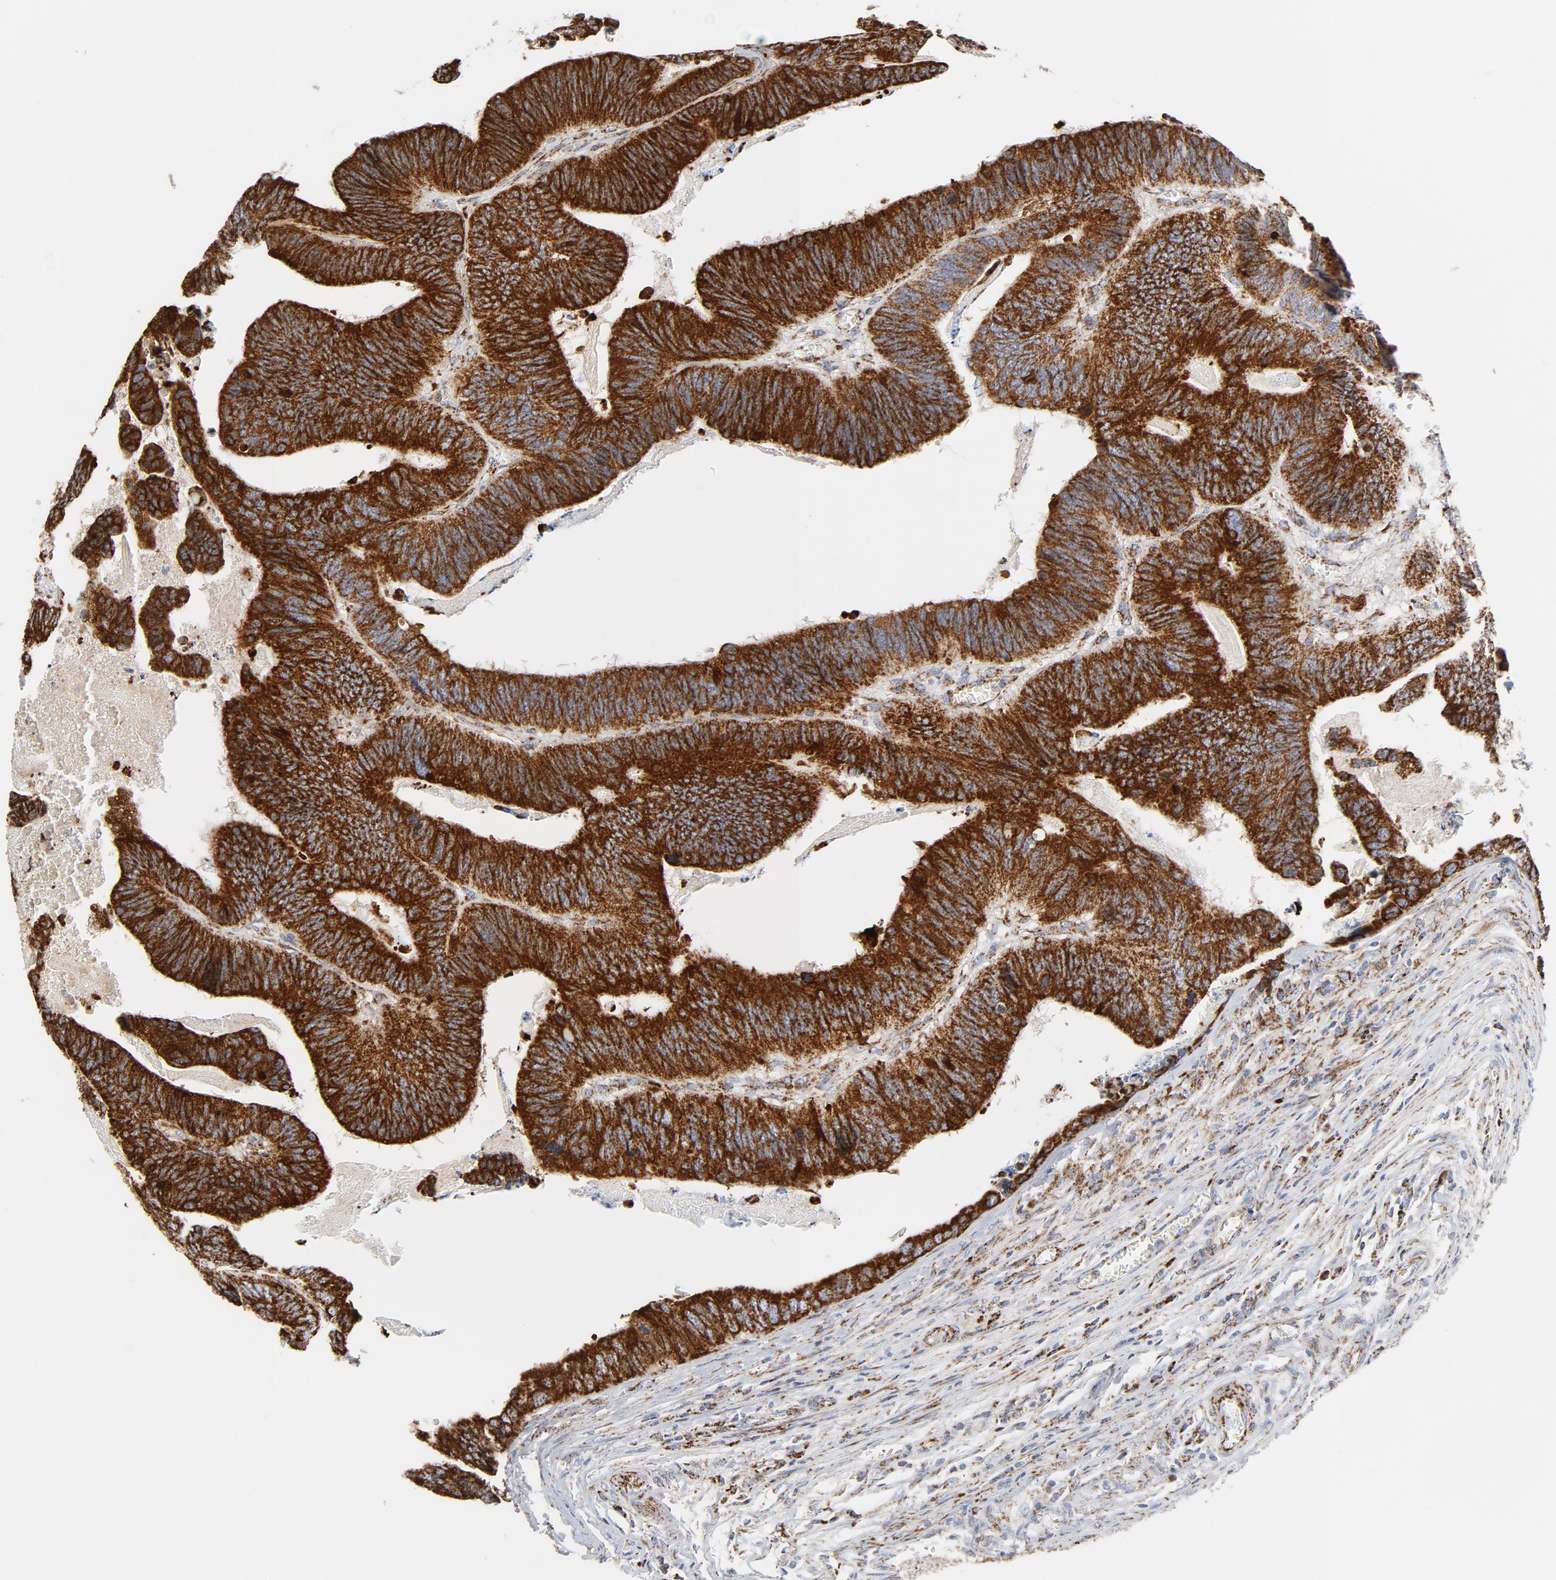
{"staining": {"intensity": "strong", "quantity": ">75%", "location": "cytoplasmic/membranous"}, "tissue": "colorectal cancer", "cell_type": "Tumor cells", "image_type": "cancer", "snomed": [{"axis": "morphology", "description": "Adenocarcinoma, NOS"}, {"axis": "topography", "description": "Colon"}], "caption": "A micrograph showing strong cytoplasmic/membranous positivity in about >75% of tumor cells in colorectal cancer, as visualized by brown immunohistochemical staining.", "gene": "CYCS", "patient": {"sex": "male", "age": 72}}